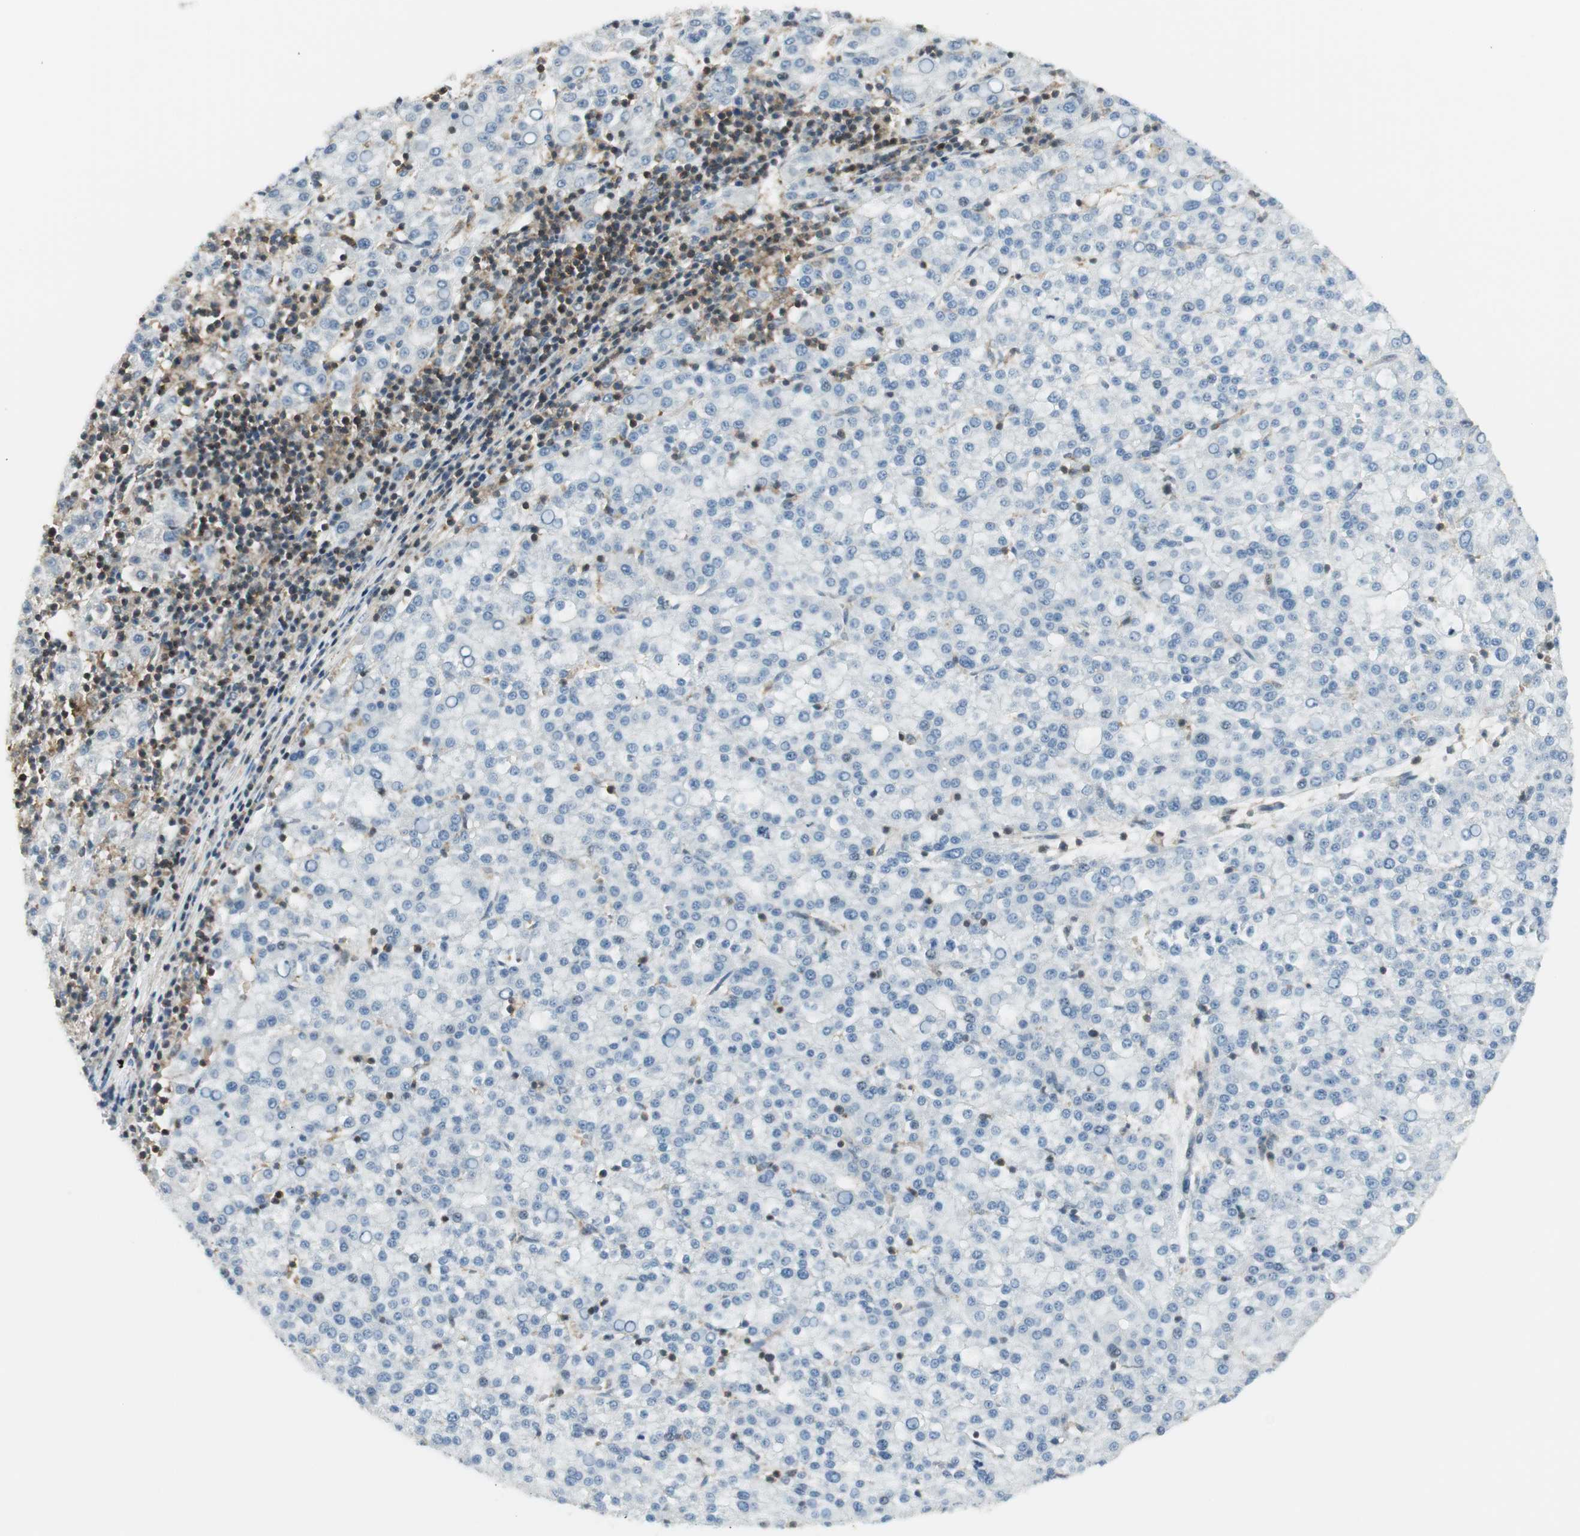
{"staining": {"intensity": "weak", "quantity": ">75%", "location": "cytoplasmic/membranous"}, "tissue": "liver cancer", "cell_type": "Tumor cells", "image_type": "cancer", "snomed": [{"axis": "morphology", "description": "Carcinoma, Hepatocellular, NOS"}, {"axis": "topography", "description": "Liver"}], "caption": "Tumor cells demonstrate low levels of weak cytoplasmic/membranous positivity in about >75% of cells in liver cancer. Using DAB (3,3'-diaminobenzidine) (brown) and hematoxylin (blue) stains, captured at high magnification using brightfield microscopy.", "gene": "PPP1CA", "patient": {"sex": "female", "age": 58}}